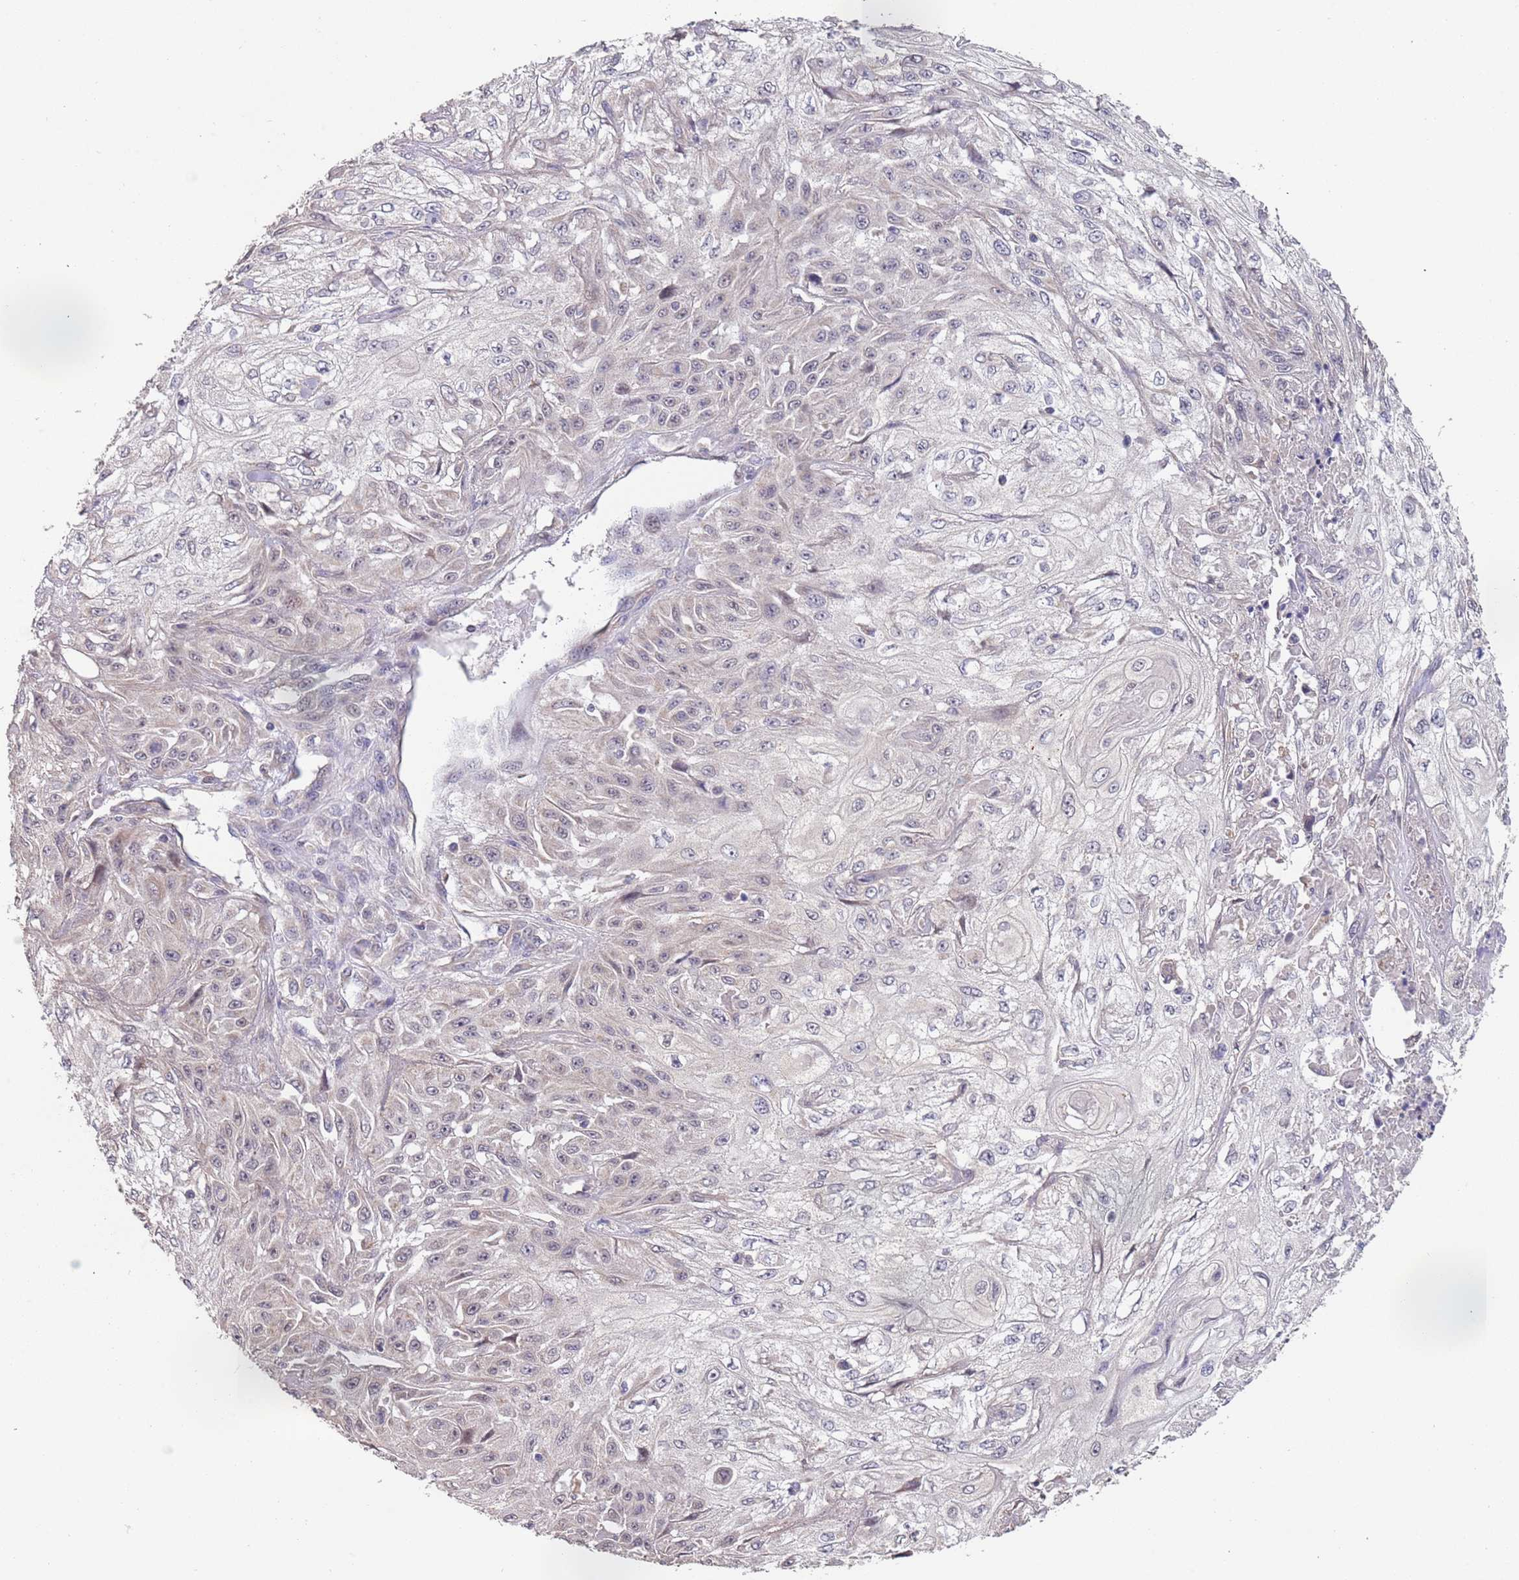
{"staining": {"intensity": "negative", "quantity": "none", "location": "none"}, "tissue": "skin cancer", "cell_type": "Tumor cells", "image_type": "cancer", "snomed": [{"axis": "morphology", "description": "Squamous cell carcinoma, NOS"}, {"axis": "morphology", "description": "Squamous cell carcinoma, metastatic, NOS"}, {"axis": "topography", "description": "Skin"}, {"axis": "topography", "description": "Lymph node"}], "caption": "Micrograph shows no significant protein positivity in tumor cells of skin squamous cell carcinoma.", "gene": "TMEM64", "patient": {"sex": "male", "age": 75}}